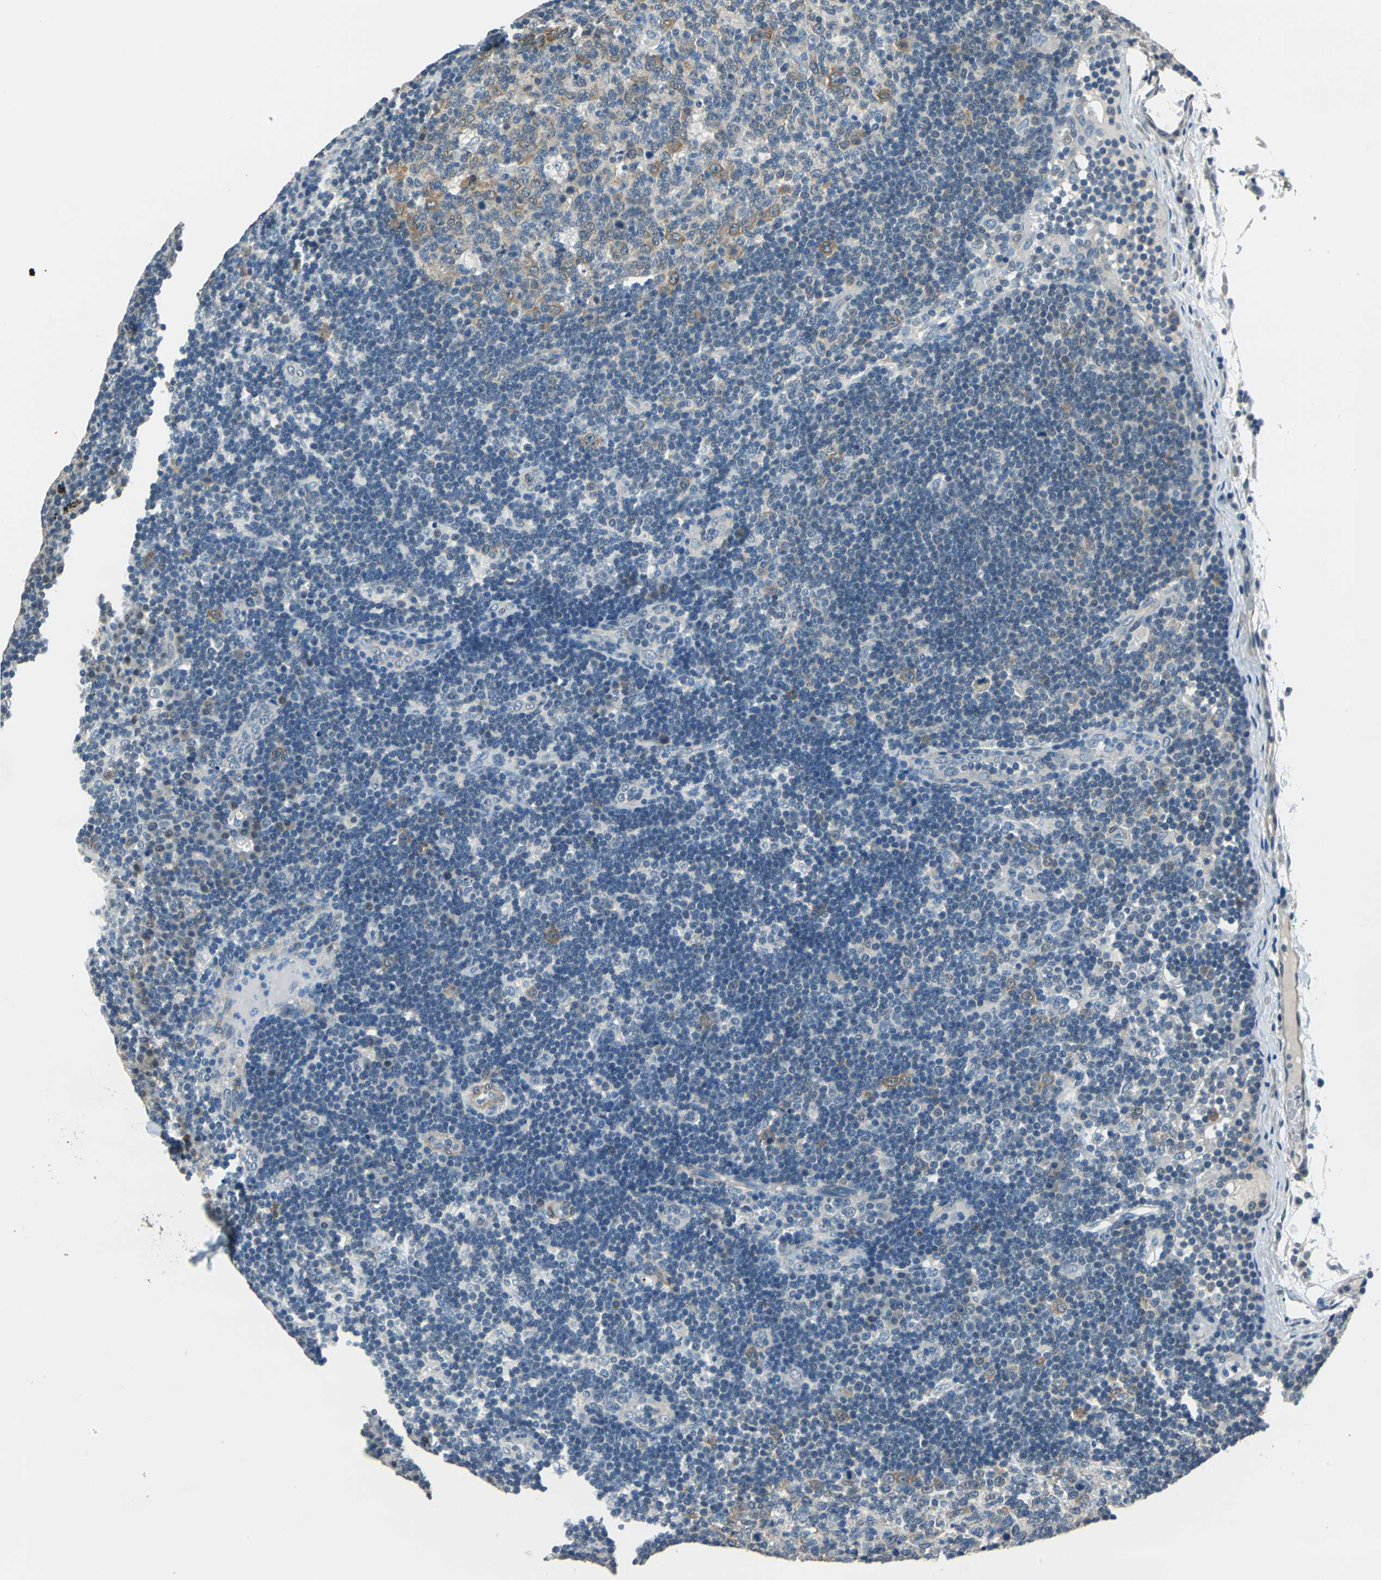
{"staining": {"intensity": "moderate", "quantity": ">75%", "location": "cytoplasmic/membranous"}, "tissue": "lymph node", "cell_type": "Germinal center cells", "image_type": "normal", "snomed": [{"axis": "morphology", "description": "Normal tissue, NOS"}, {"axis": "morphology", "description": "Squamous cell carcinoma, metastatic, NOS"}, {"axis": "topography", "description": "Lymph node"}], "caption": "Protein expression by immunohistochemistry (IHC) reveals moderate cytoplasmic/membranous expression in about >75% of germinal center cells in benign lymph node.", "gene": "FKBP4", "patient": {"sex": "female", "age": 53}}